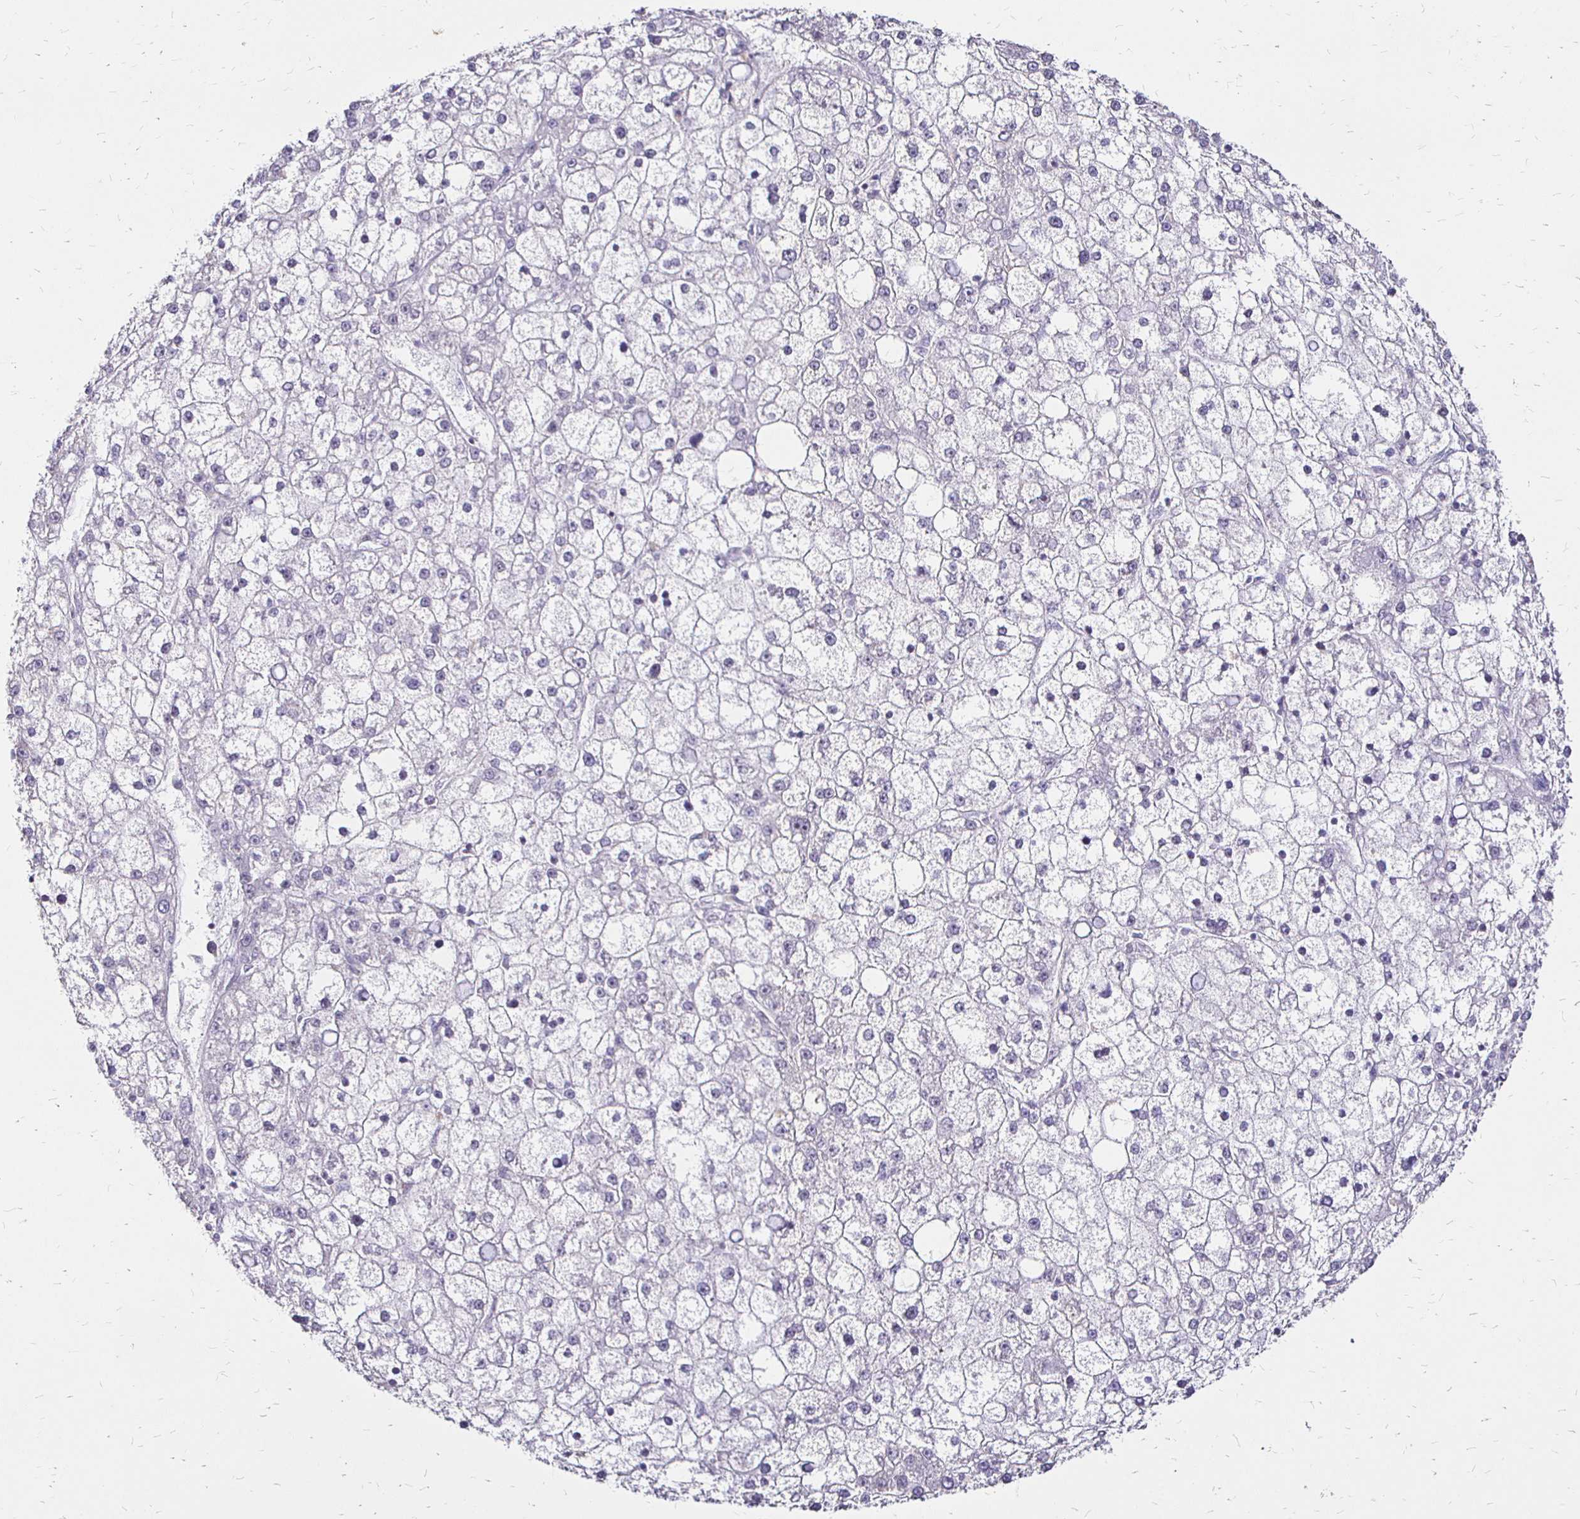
{"staining": {"intensity": "negative", "quantity": "none", "location": "none"}, "tissue": "liver cancer", "cell_type": "Tumor cells", "image_type": "cancer", "snomed": [{"axis": "morphology", "description": "Carcinoma, Hepatocellular, NOS"}, {"axis": "topography", "description": "Liver"}], "caption": "Photomicrograph shows no significant protein positivity in tumor cells of liver hepatocellular carcinoma. (Brightfield microscopy of DAB IHC at high magnification).", "gene": "SIN3A", "patient": {"sex": "male", "age": 67}}